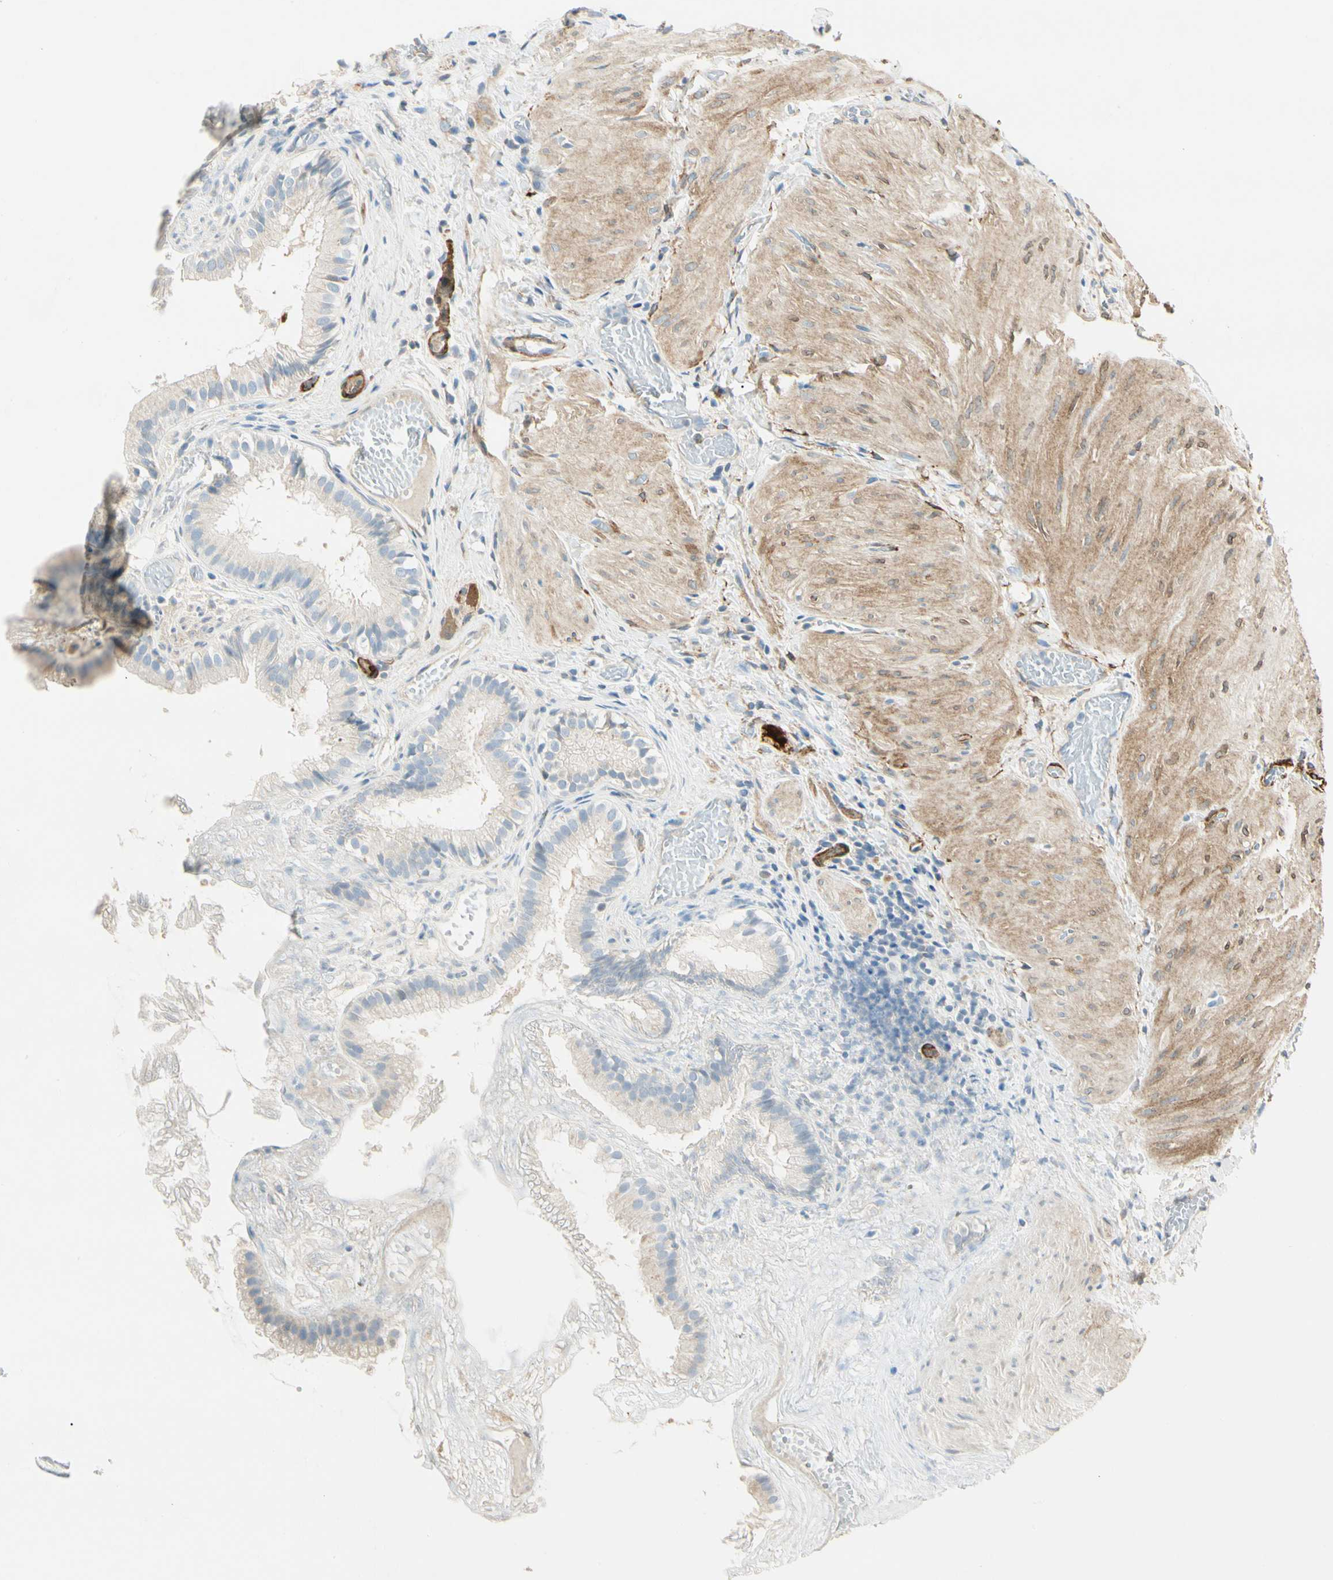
{"staining": {"intensity": "weak", "quantity": "<25%", "location": "cytoplasmic/membranous"}, "tissue": "gallbladder", "cell_type": "Glandular cells", "image_type": "normal", "snomed": [{"axis": "morphology", "description": "Normal tissue, NOS"}, {"axis": "topography", "description": "Gallbladder"}], "caption": "Image shows no protein expression in glandular cells of benign gallbladder. (Immunohistochemistry (ihc), brightfield microscopy, high magnification).", "gene": "AMPH", "patient": {"sex": "female", "age": 26}}